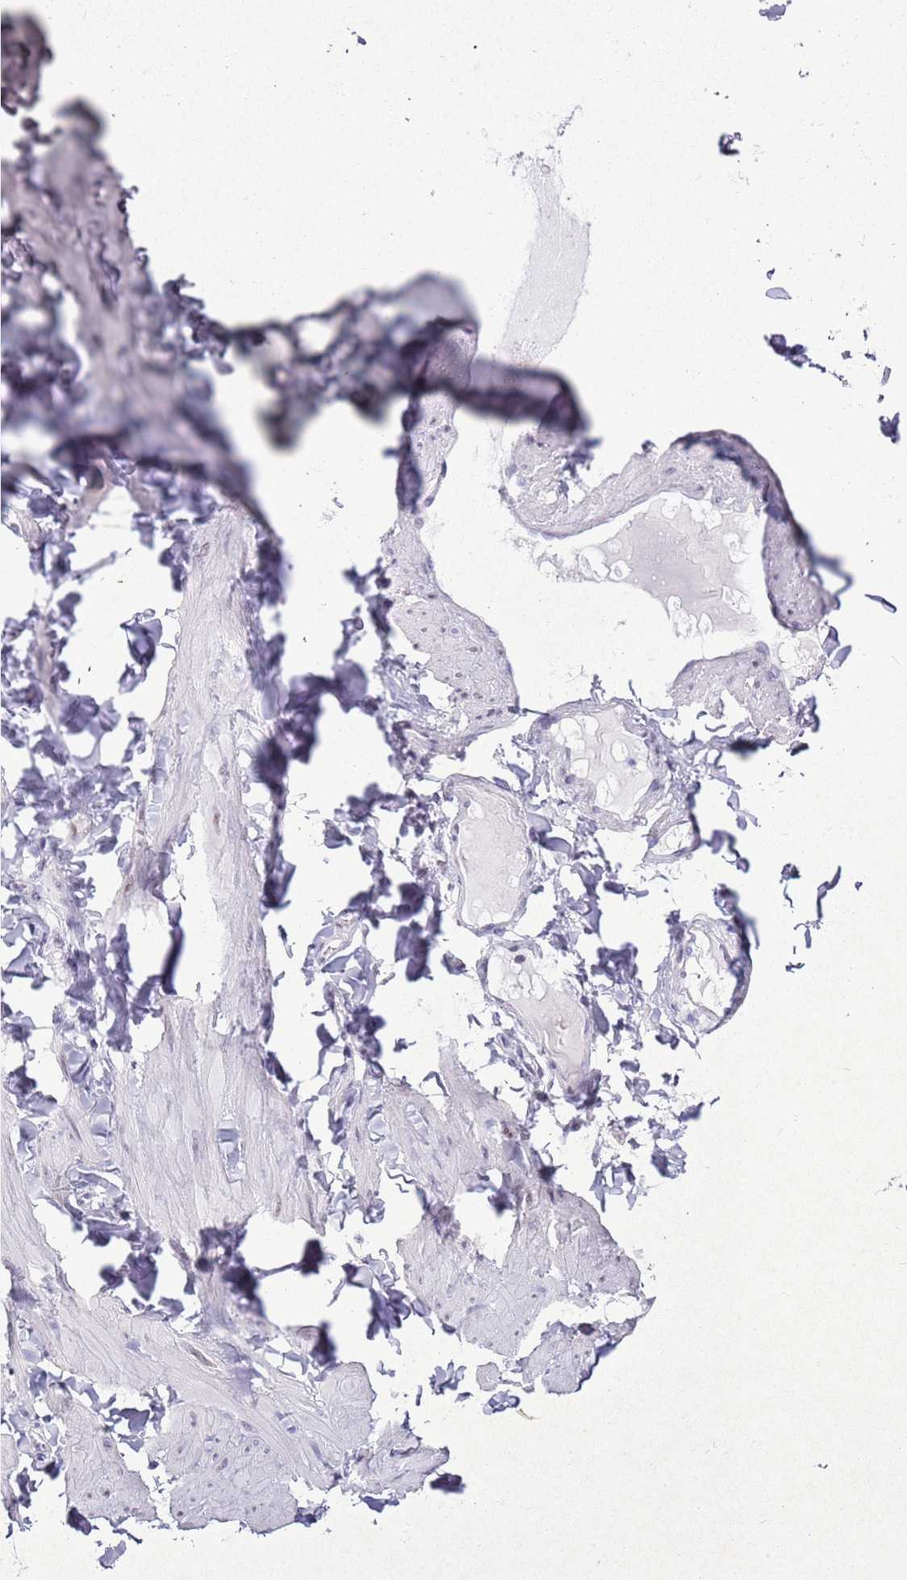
{"staining": {"intensity": "negative", "quantity": "none", "location": "none"}, "tissue": "adipose tissue", "cell_type": "Adipocytes", "image_type": "normal", "snomed": [{"axis": "morphology", "description": "Normal tissue, NOS"}, {"axis": "topography", "description": "Adipose tissue"}, {"axis": "topography", "description": "Vascular tissue"}, {"axis": "topography", "description": "Peripheral nerve tissue"}], "caption": "Photomicrograph shows no significant protein staining in adipocytes of benign adipose tissue. The staining was performed using DAB (3,3'-diaminobenzidine) to visualize the protein expression in brown, while the nuclei were stained in blue with hematoxylin (Magnification: 20x).", "gene": "ASIP", "patient": {"sex": "male", "age": 25}}